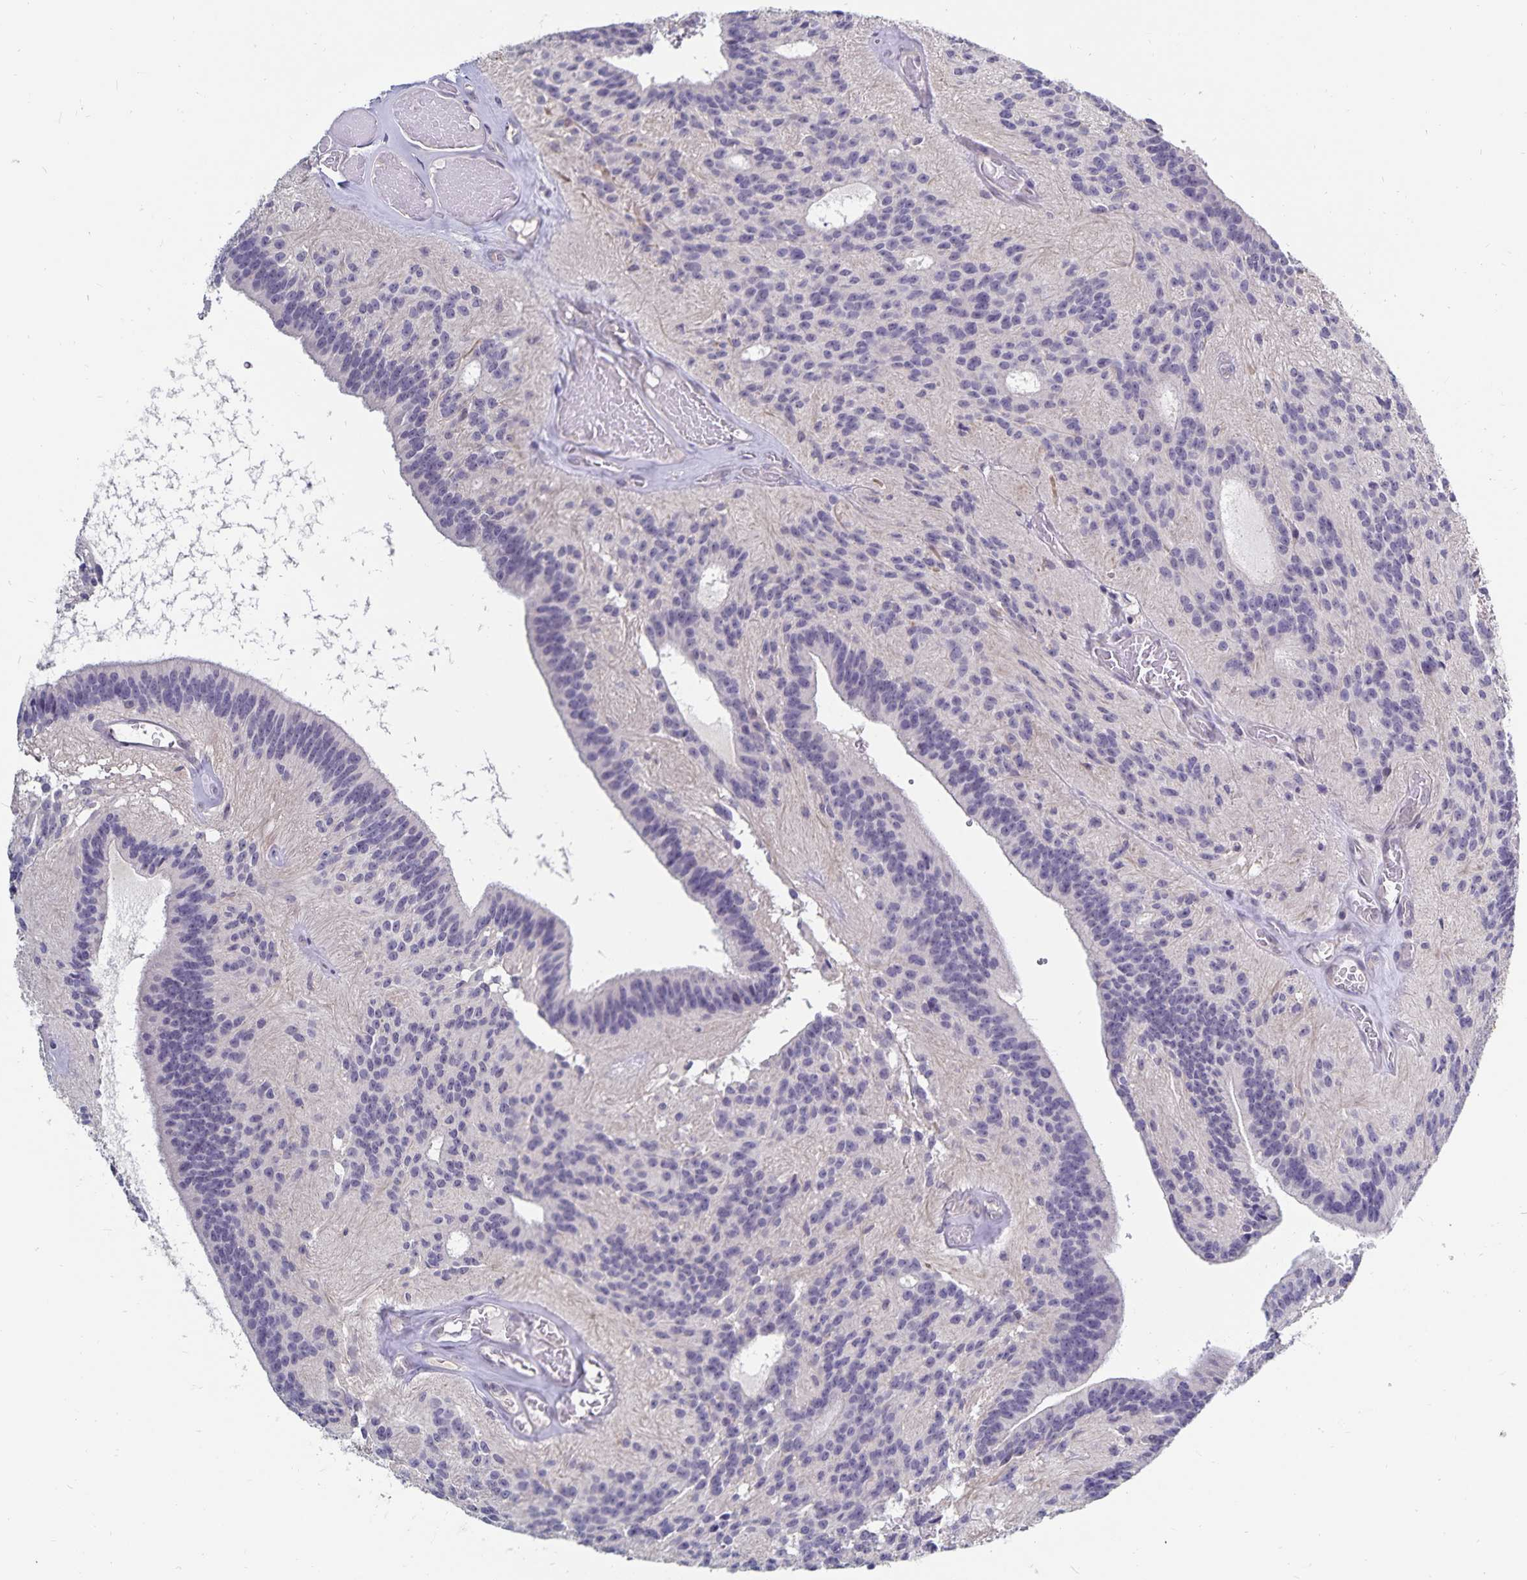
{"staining": {"intensity": "negative", "quantity": "none", "location": "none"}, "tissue": "glioma", "cell_type": "Tumor cells", "image_type": "cancer", "snomed": [{"axis": "morphology", "description": "Glioma, malignant, Low grade"}, {"axis": "topography", "description": "Brain"}], "caption": "DAB immunohistochemical staining of low-grade glioma (malignant) reveals no significant staining in tumor cells.", "gene": "CDKN2B", "patient": {"sex": "male", "age": 31}}